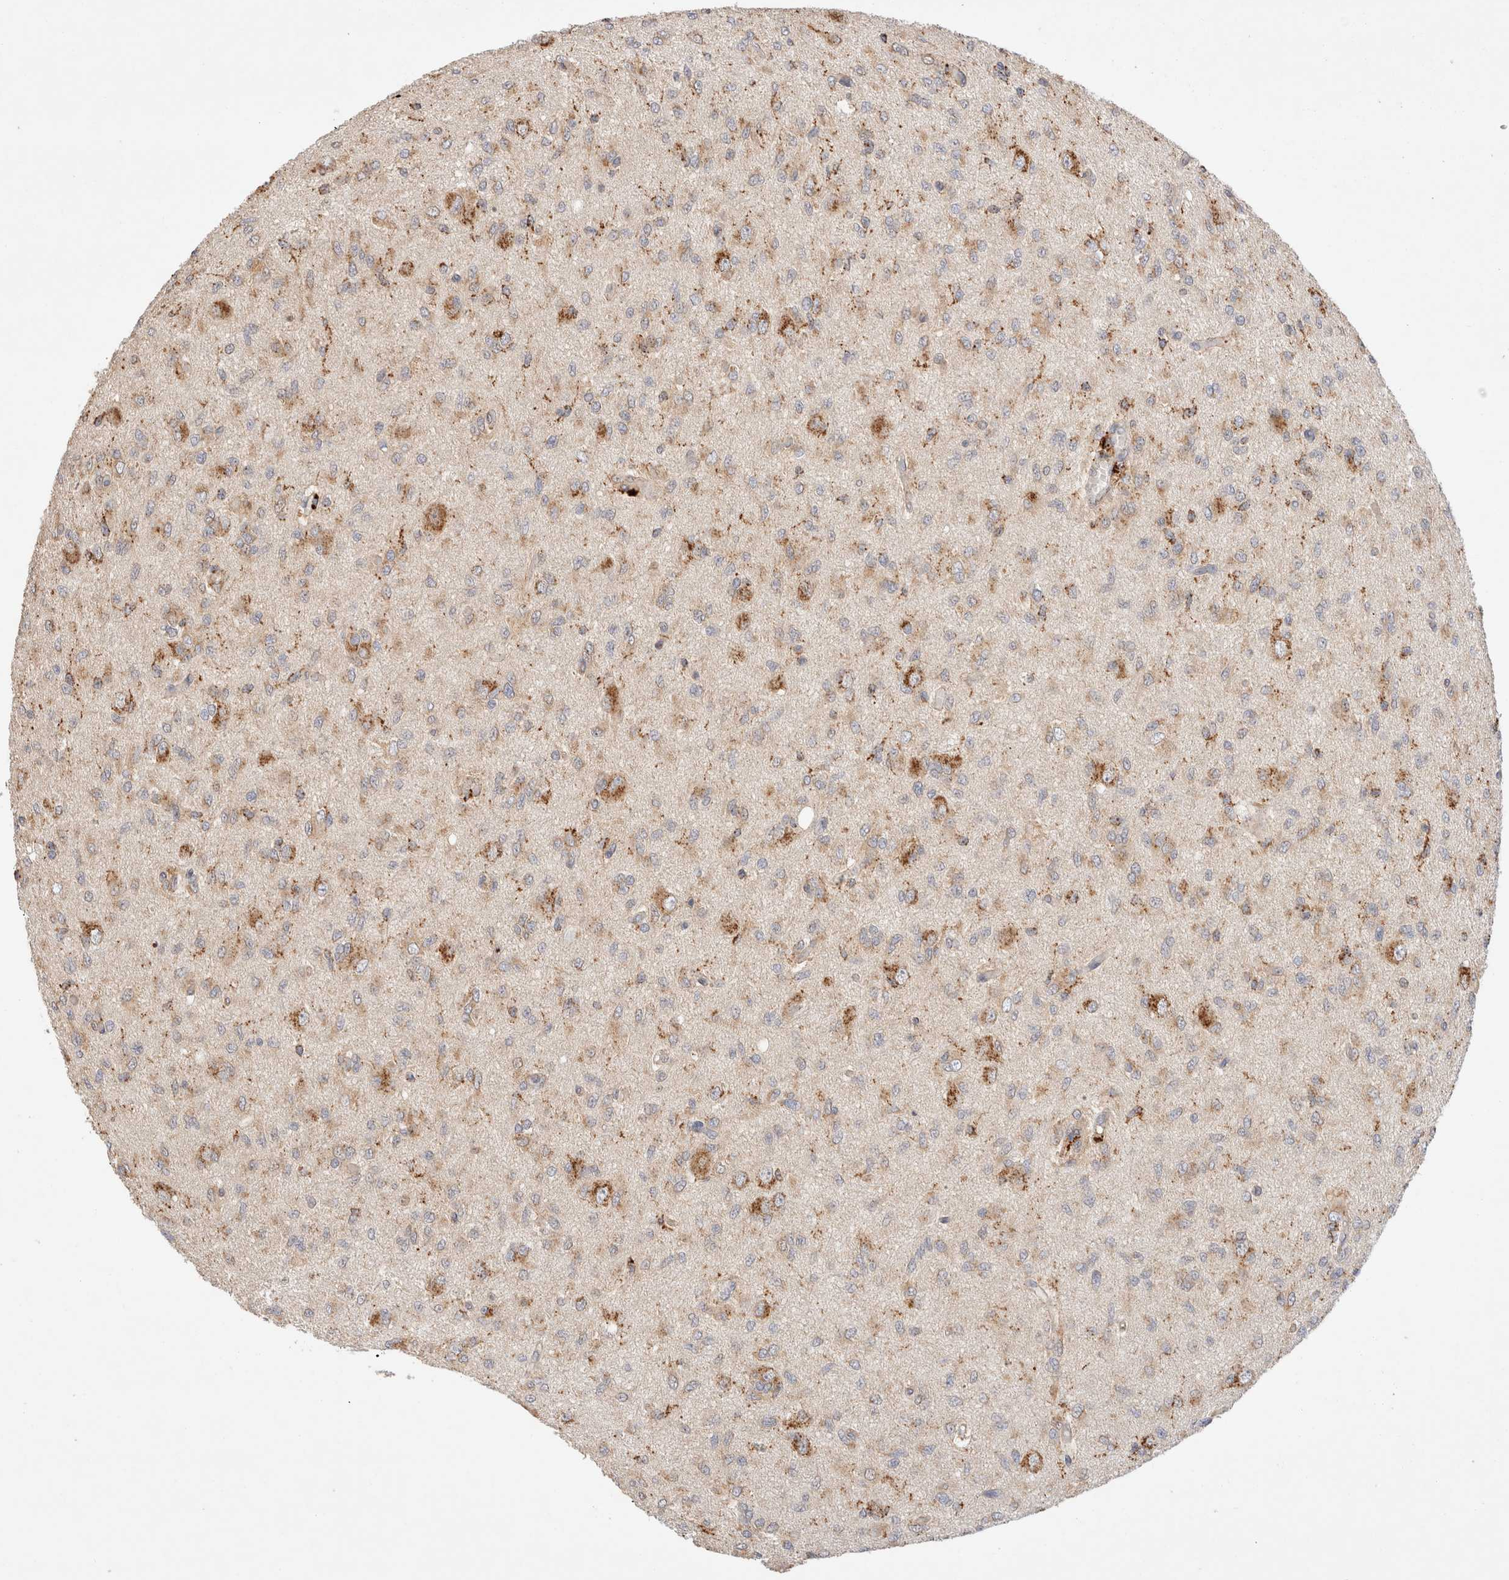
{"staining": {"intensity": "weak", "quantity": "25%-75%", "location": "cytoplasmic/membranous"}, "tissue": "glioma", "cell_type": "Tumor cells", "image_type": "cancer", "snomed": [{"axis": "morphology", "description": "Glioma, malignant, High grade"}, {"axis": "topography", "description": "Brain"}], "caption": "Glioma was stained to show a protein in brown. There is low levels of weak cytoplasmic/membranous expression in approximately 25%-75% of tumor cells. Using DAB (3,3'-diaminobenzidine) (brown) and hematoxylin (blue) stains, captured at high magnification using brightfield microscopy.", "gene": "RABEPK", "patient": {"sex": "female", "age": 59}}